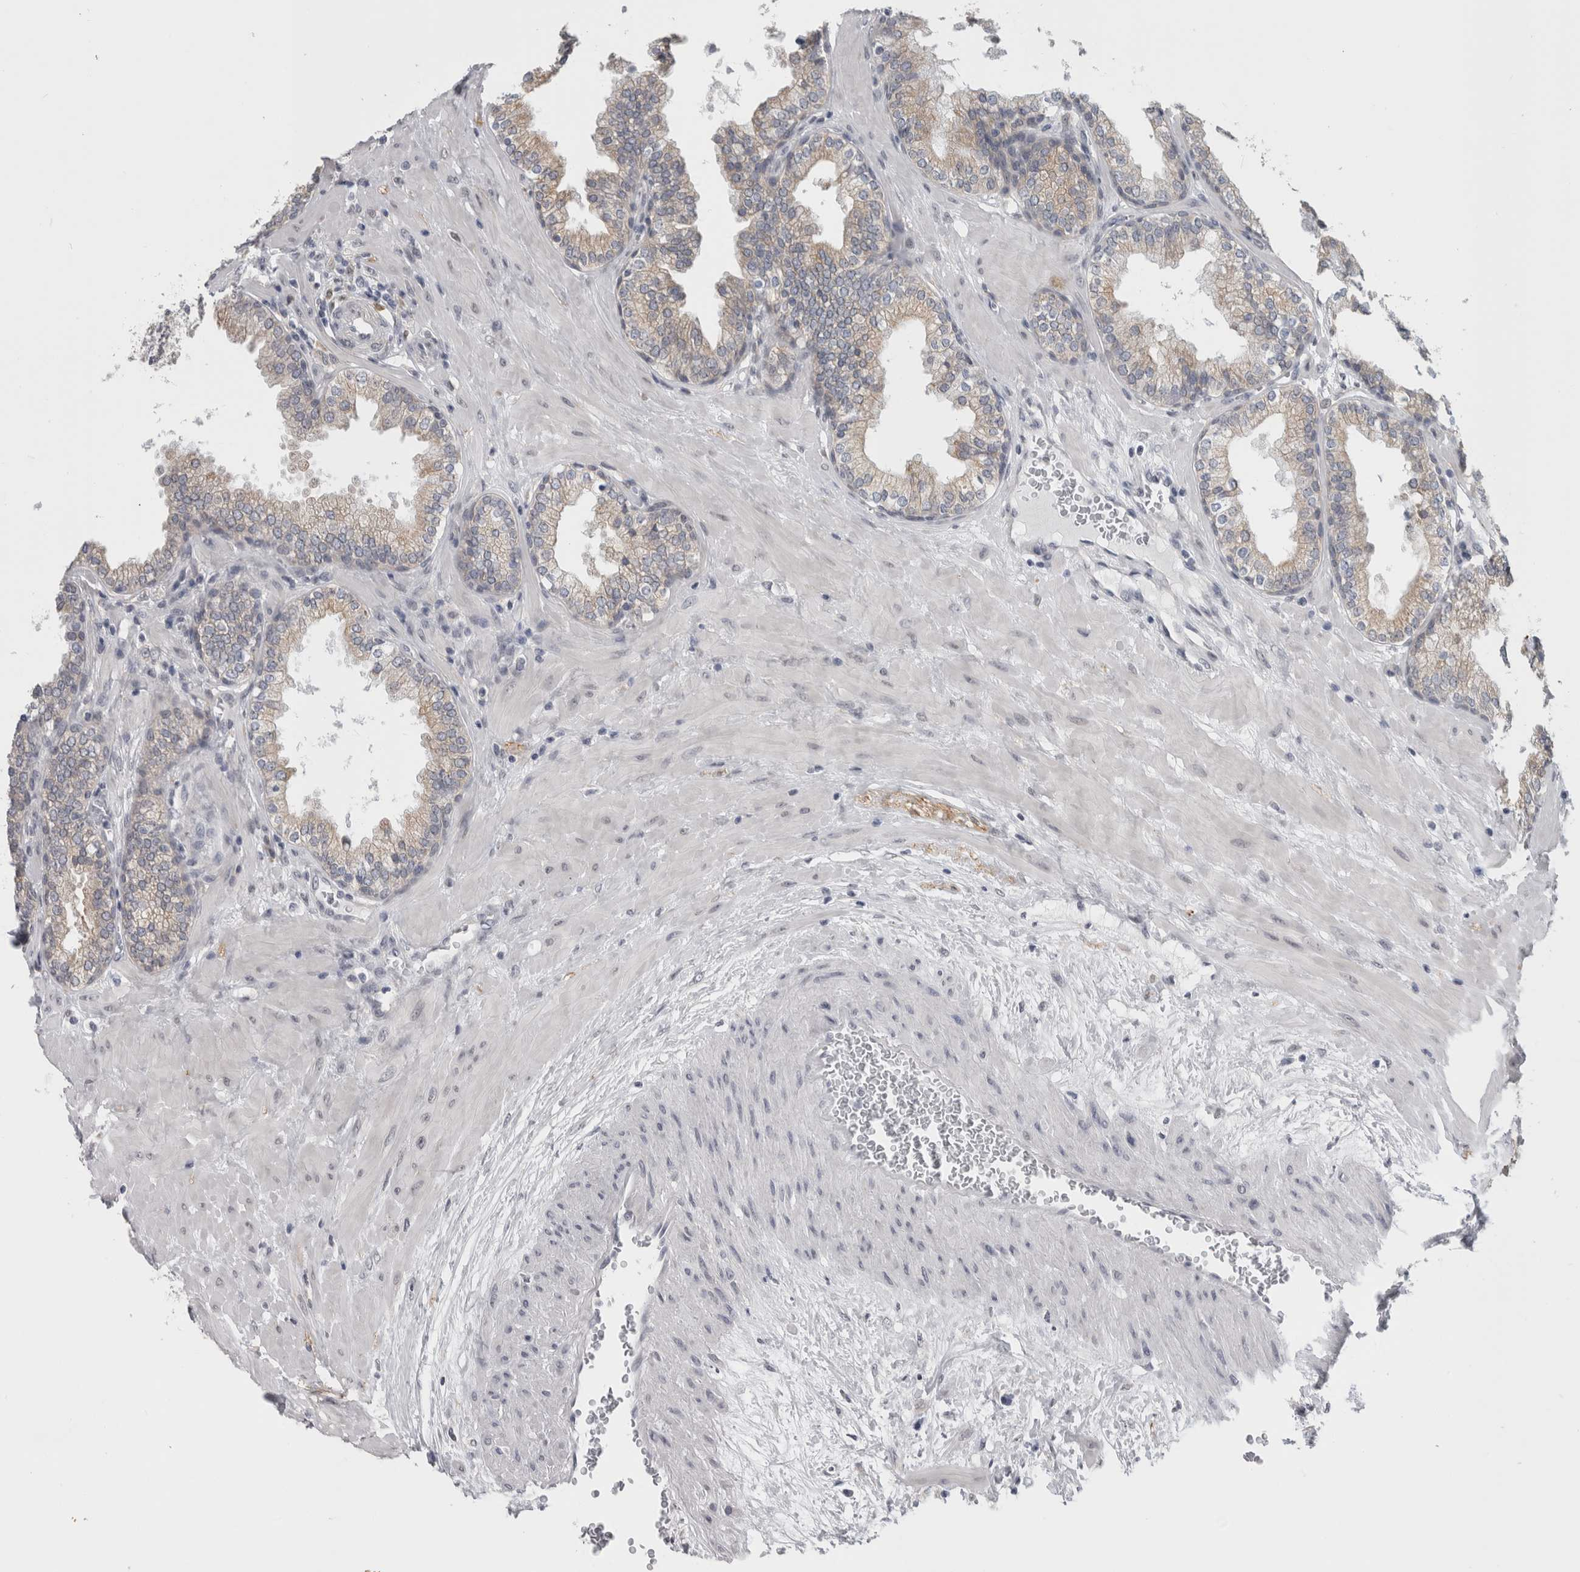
{"staining": {"intensity": "weak", "quantity": "<25%", "location": "cytoplasmic/membranous"}, "tissue": "prostate", "cell_type": "Glandular cells", "image_type": "normal", "snomed": [{"axis": "morphology", "description": "Normal tissue, NOS"}, {"axis": "topography", "description": "Prostate"}], "caption": "An IHC micrograph of unremarkable prostate is shown. There is no staining in glandular cells of prostate. (Stains: DAB (3,3'-diaminobenzidine) immunohistochemistry with hematoxylin counter stain, Microscopy: brightfield microscopy at high magnification).", "gene": "TMEM242", "patient": {"sex": "male", "age": 51}}